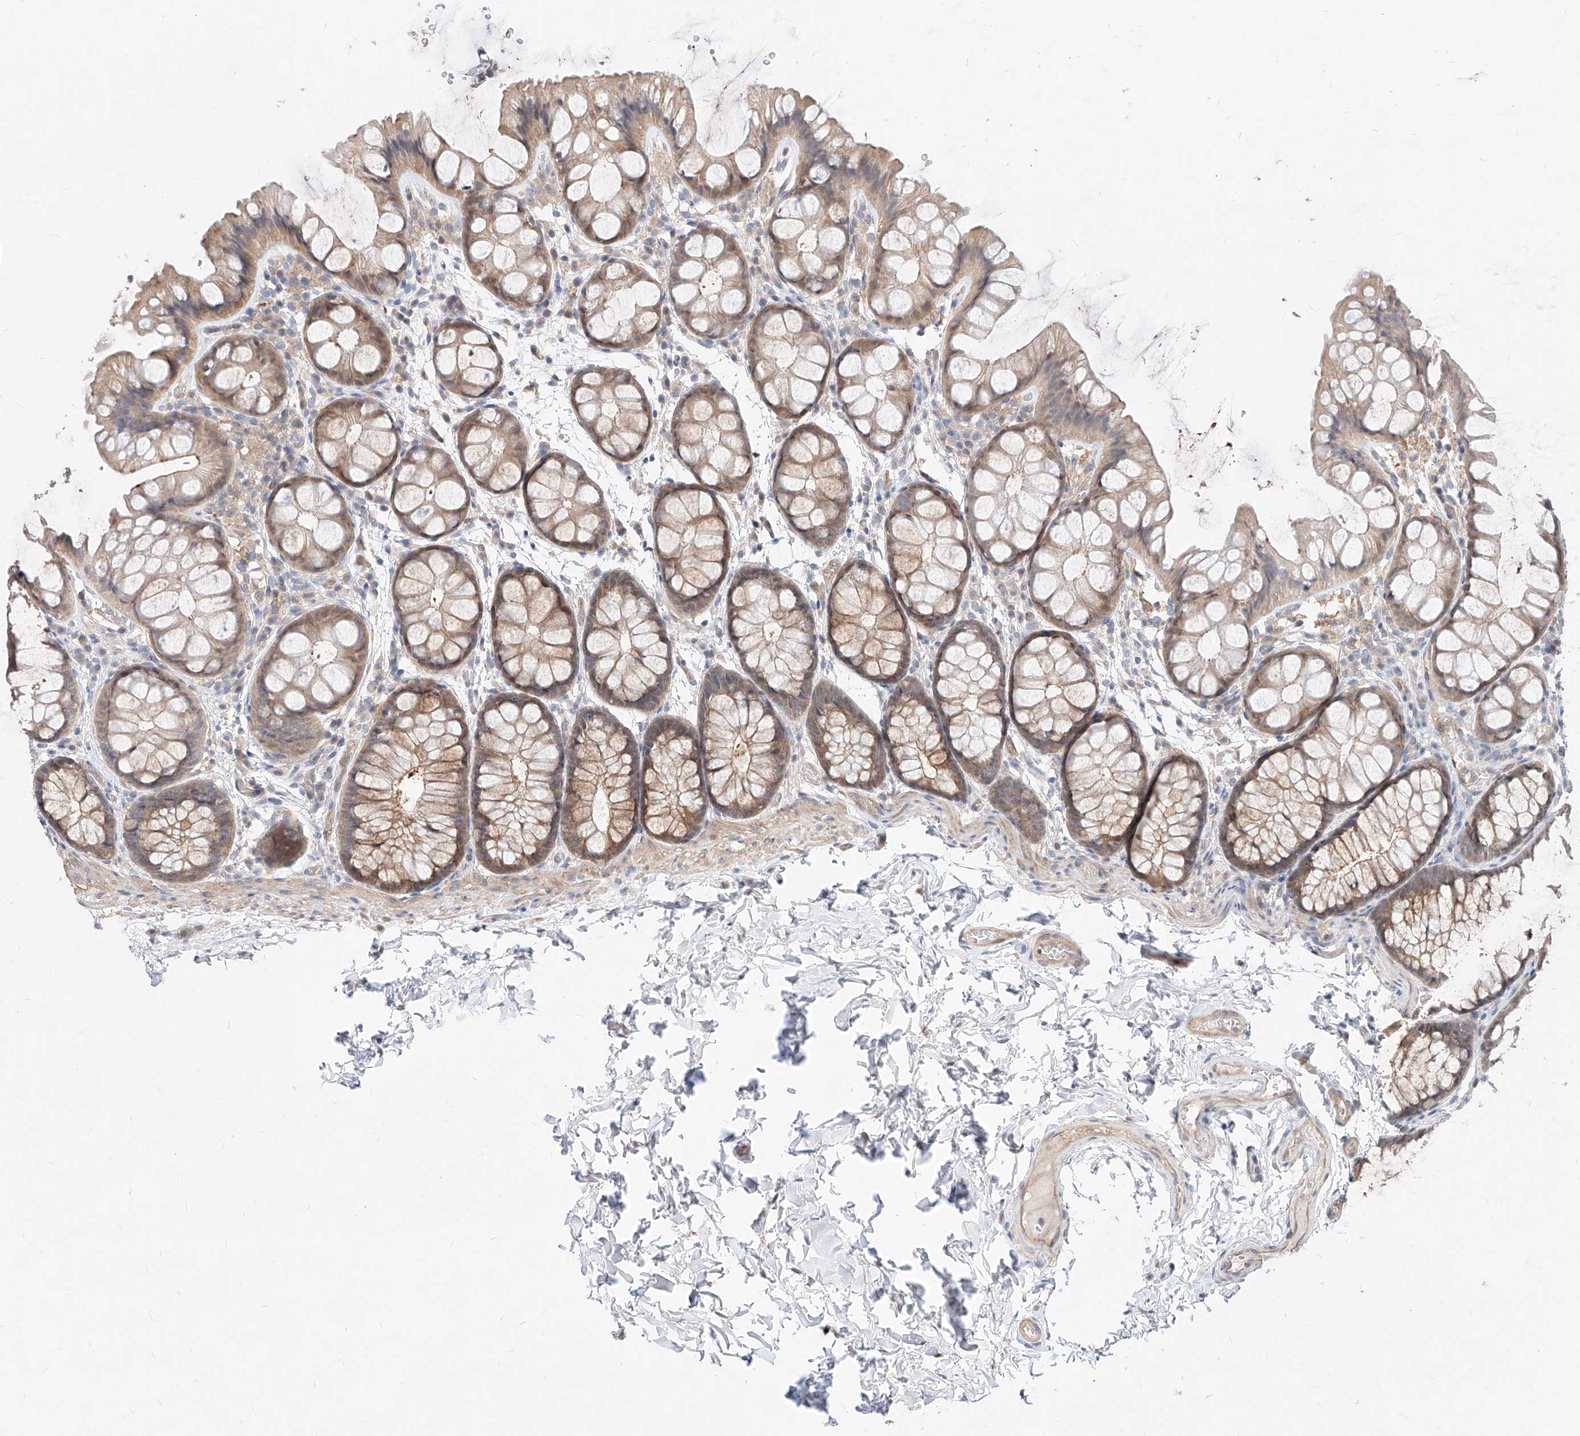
{"staining": {"intensity": "moderate", "quantity": ">75%", "location": "cytoplasmic/membranous"}, "tissue": "colon", "cell_type": "Endothelial cells", "image_type": "normal", "snomed": [{"axis": "morphology", "description": "Normal tissue, NOS"}, {"axis": "topography", "description": "Colon"}], "caption": "High-magnification brightfield microscopy of normal colon stained with DAB (brown) and counterstained with hematoxylin (blue). endothelial cells exhibit moderate cytoplasmic/membranous expression is present in approximately>75% of cells. (DAB IHC, brown staining for protein, blue staining for nuclei).", "gene": "TSNAX", "patient": {"sex": "male", "age": 47}}